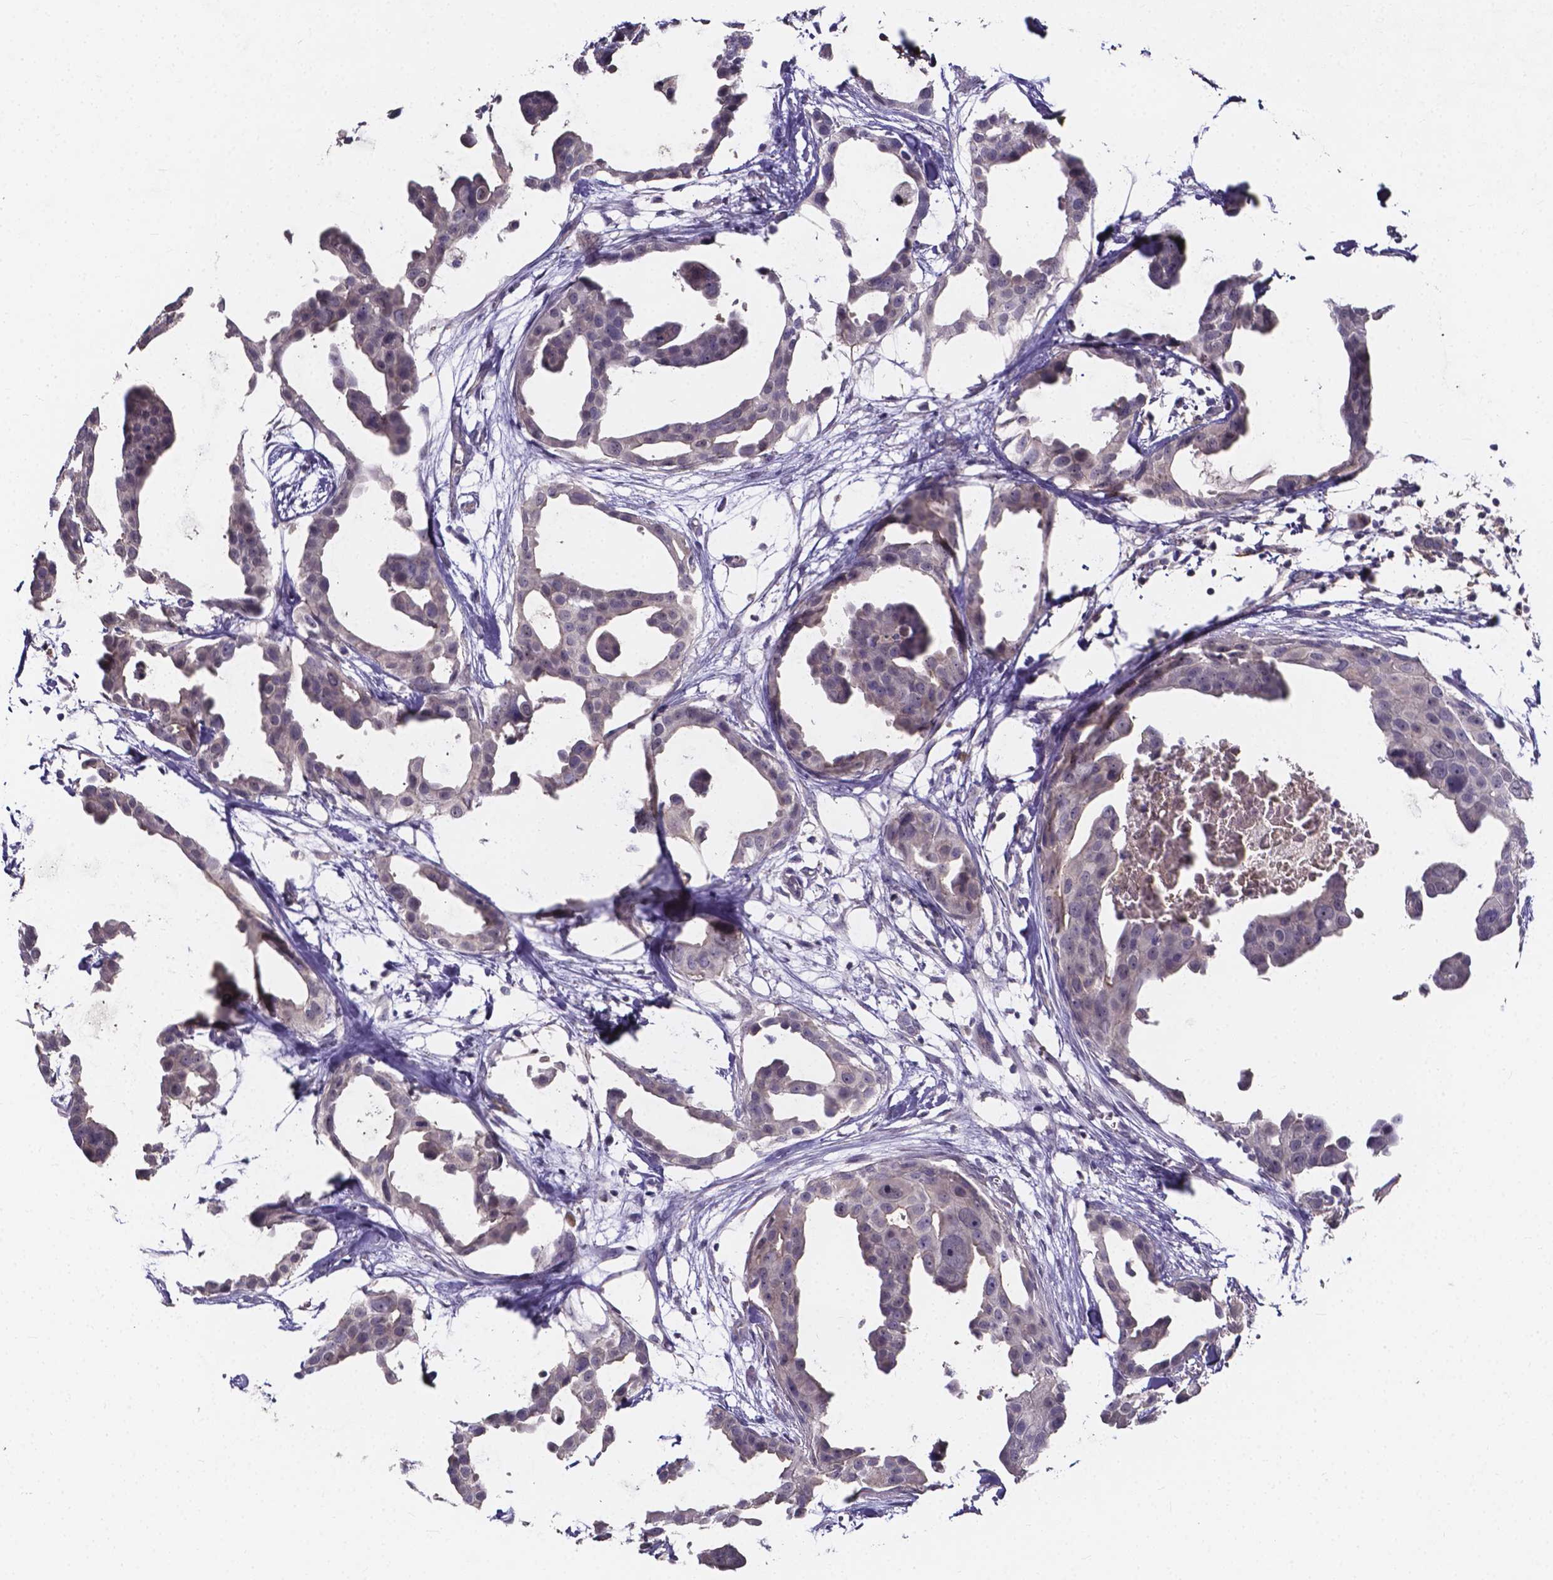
{"staining": {"intensity": "negative", "quantity": "none", "location": "none"}, "tissue": "breast cancer", "cell_type": "Tumor cells", "image_type": "cancer", "snomed": [{"axis": "morphology", "description": "Duct carcinoma"}, {"axis": "topography", "description": "Breast"}], "caption": "High power microscopy histopathology image of an immunohistochemistry (IHC) photomicrograph of breast cancer, revealing no significant staining in tumor cells.", "gene": "SPOCD1", "patient": {"sex": "female", "age": 38}}